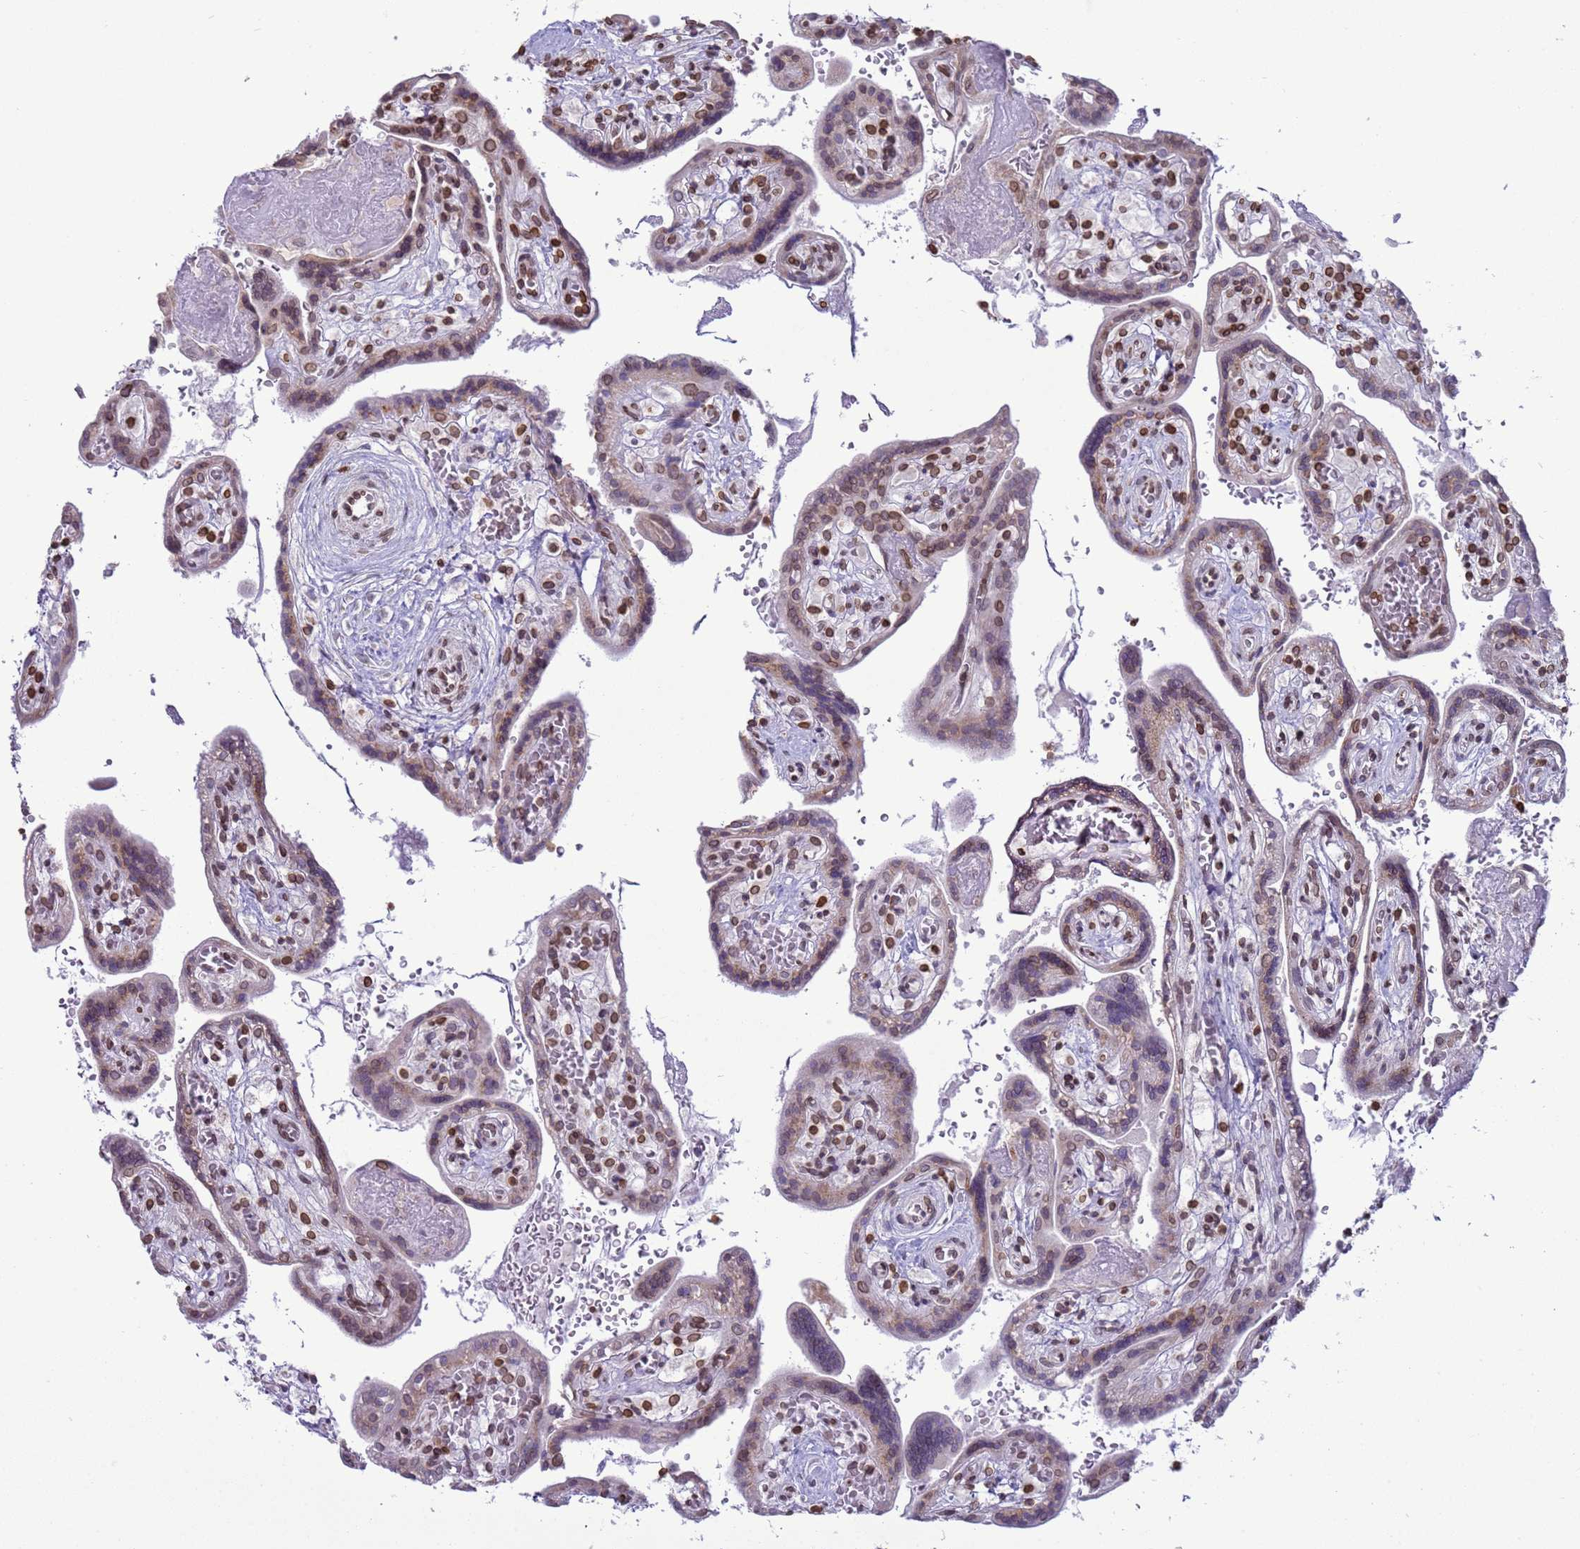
{"staining": {"intensity": "moderate", "quantity": ">75%", "location": "cytoplasmic/membranous,nuclear"}, "tissue": "placenta", "cell_type": "Trophoblastic cells", "image_type": "normal", "snomed": [{"axis": "morphology", "description": "Normal tissue, NOS"}, {"axis": "topography", "description": "Placenta"}], "caption": "Brown immunohistochemical staining in unremarkable placenta shows moderate cytoplasmic/membranous,nuclear positivity in approximately >75% of trophoblastic cells. The protein of interest is shown in brown color, while the nuclei are stained blue.", "gene": "DHX37", "patient": {"sex": "female", "age": 37}}